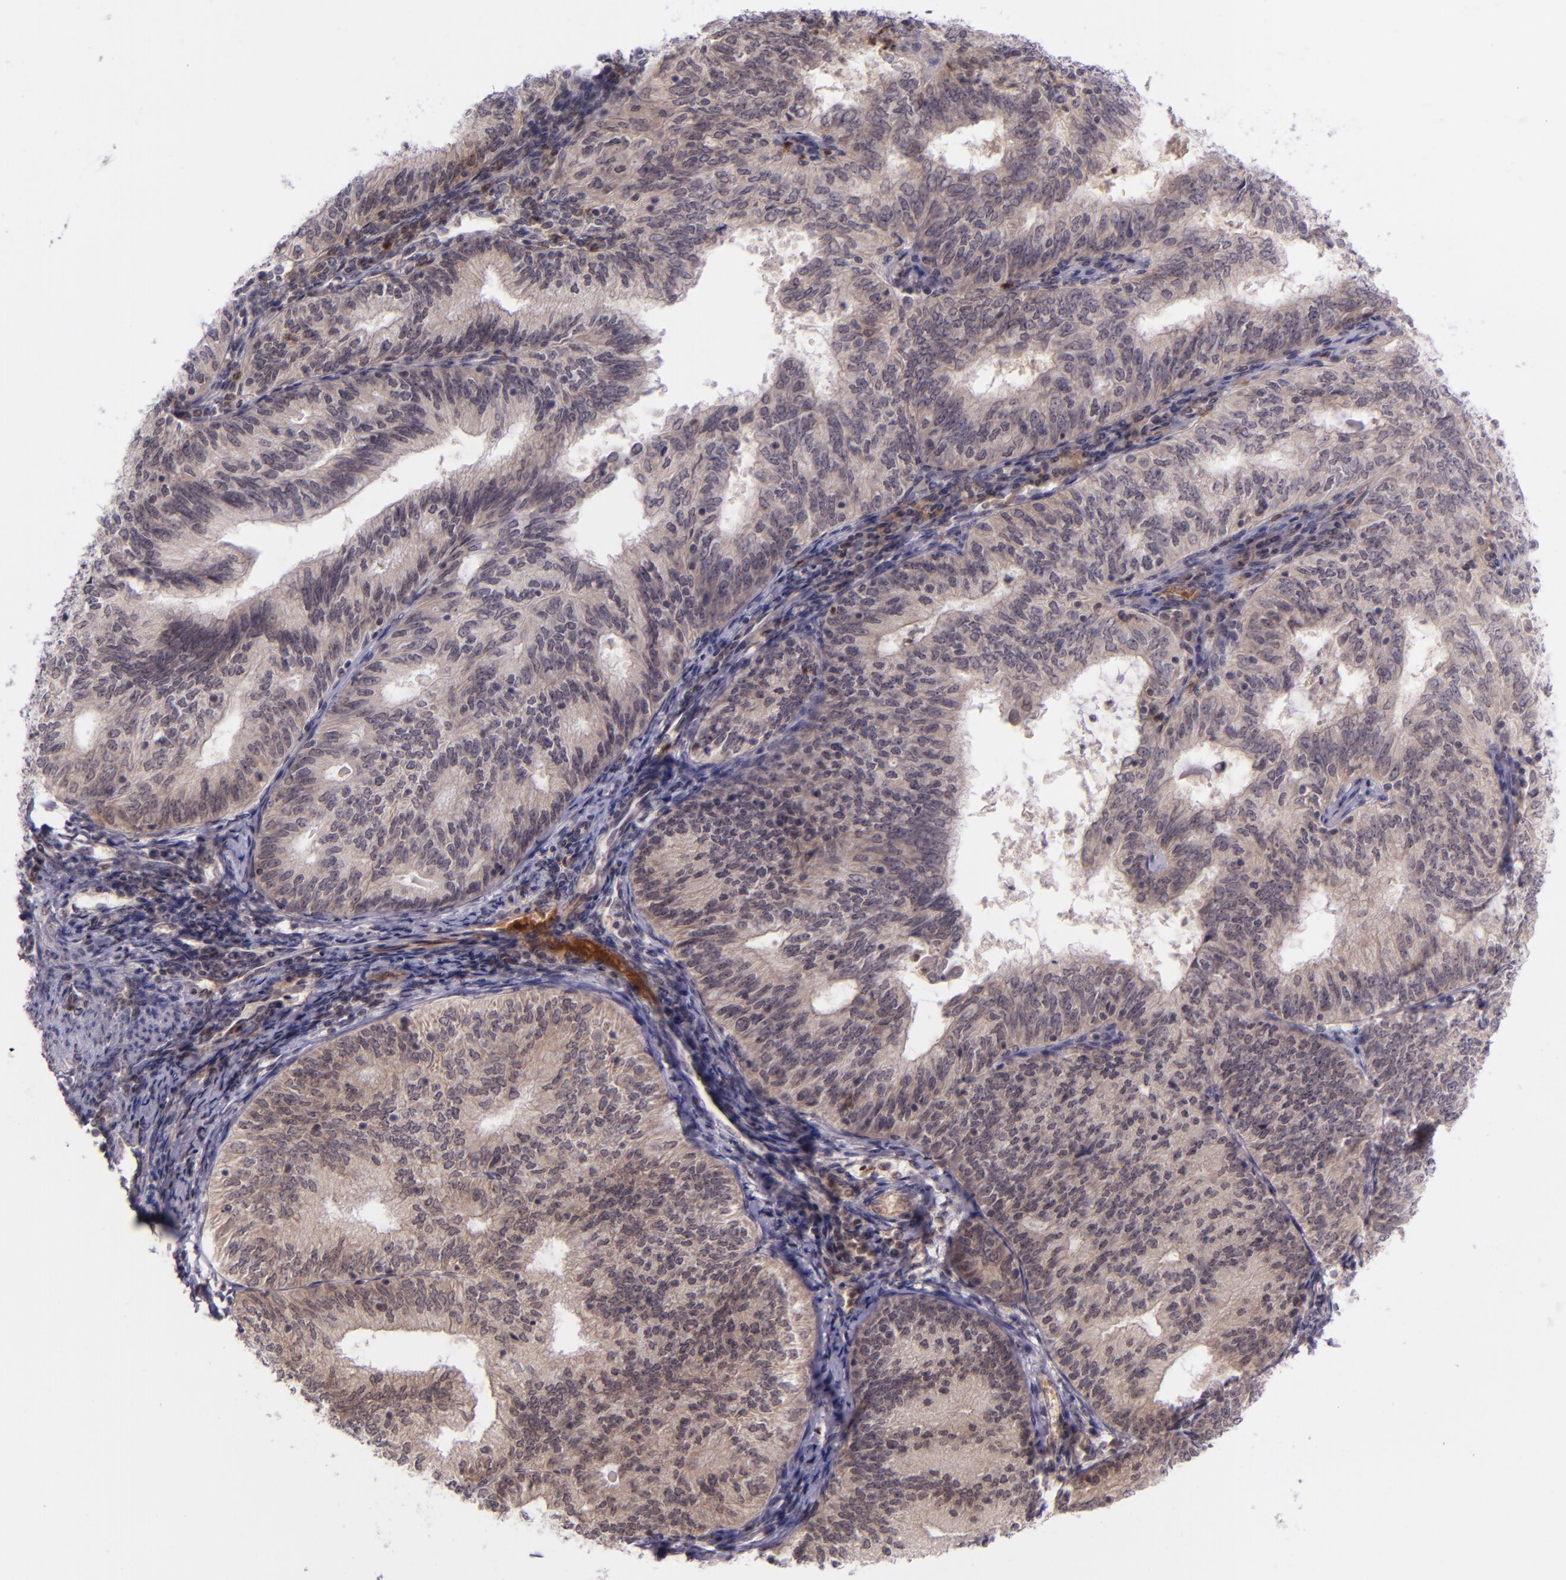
{"staining": {"intensity": "weak", "quantity": ">75%", "location": "cytoplasmic/membranous"}, "tissue": "endometrial cancer", "cell_type": "Tumor cells", "image_type": "cancer", "snomed": [{"axis": "morphology", "description": "Adenocarcinoma, NOS"}, {"axis": "topography", "description": "Endometrium"}], "caption": "A brown stain highlights weak cytoplasmic/membranous positivity of a protein in human endometrial adenocarcinoma tumor cells. The protein is shown in brown color, while the nuclei are stained blue.", "gene": "SELL", "patient": {"sex": "female", "age": 69}}